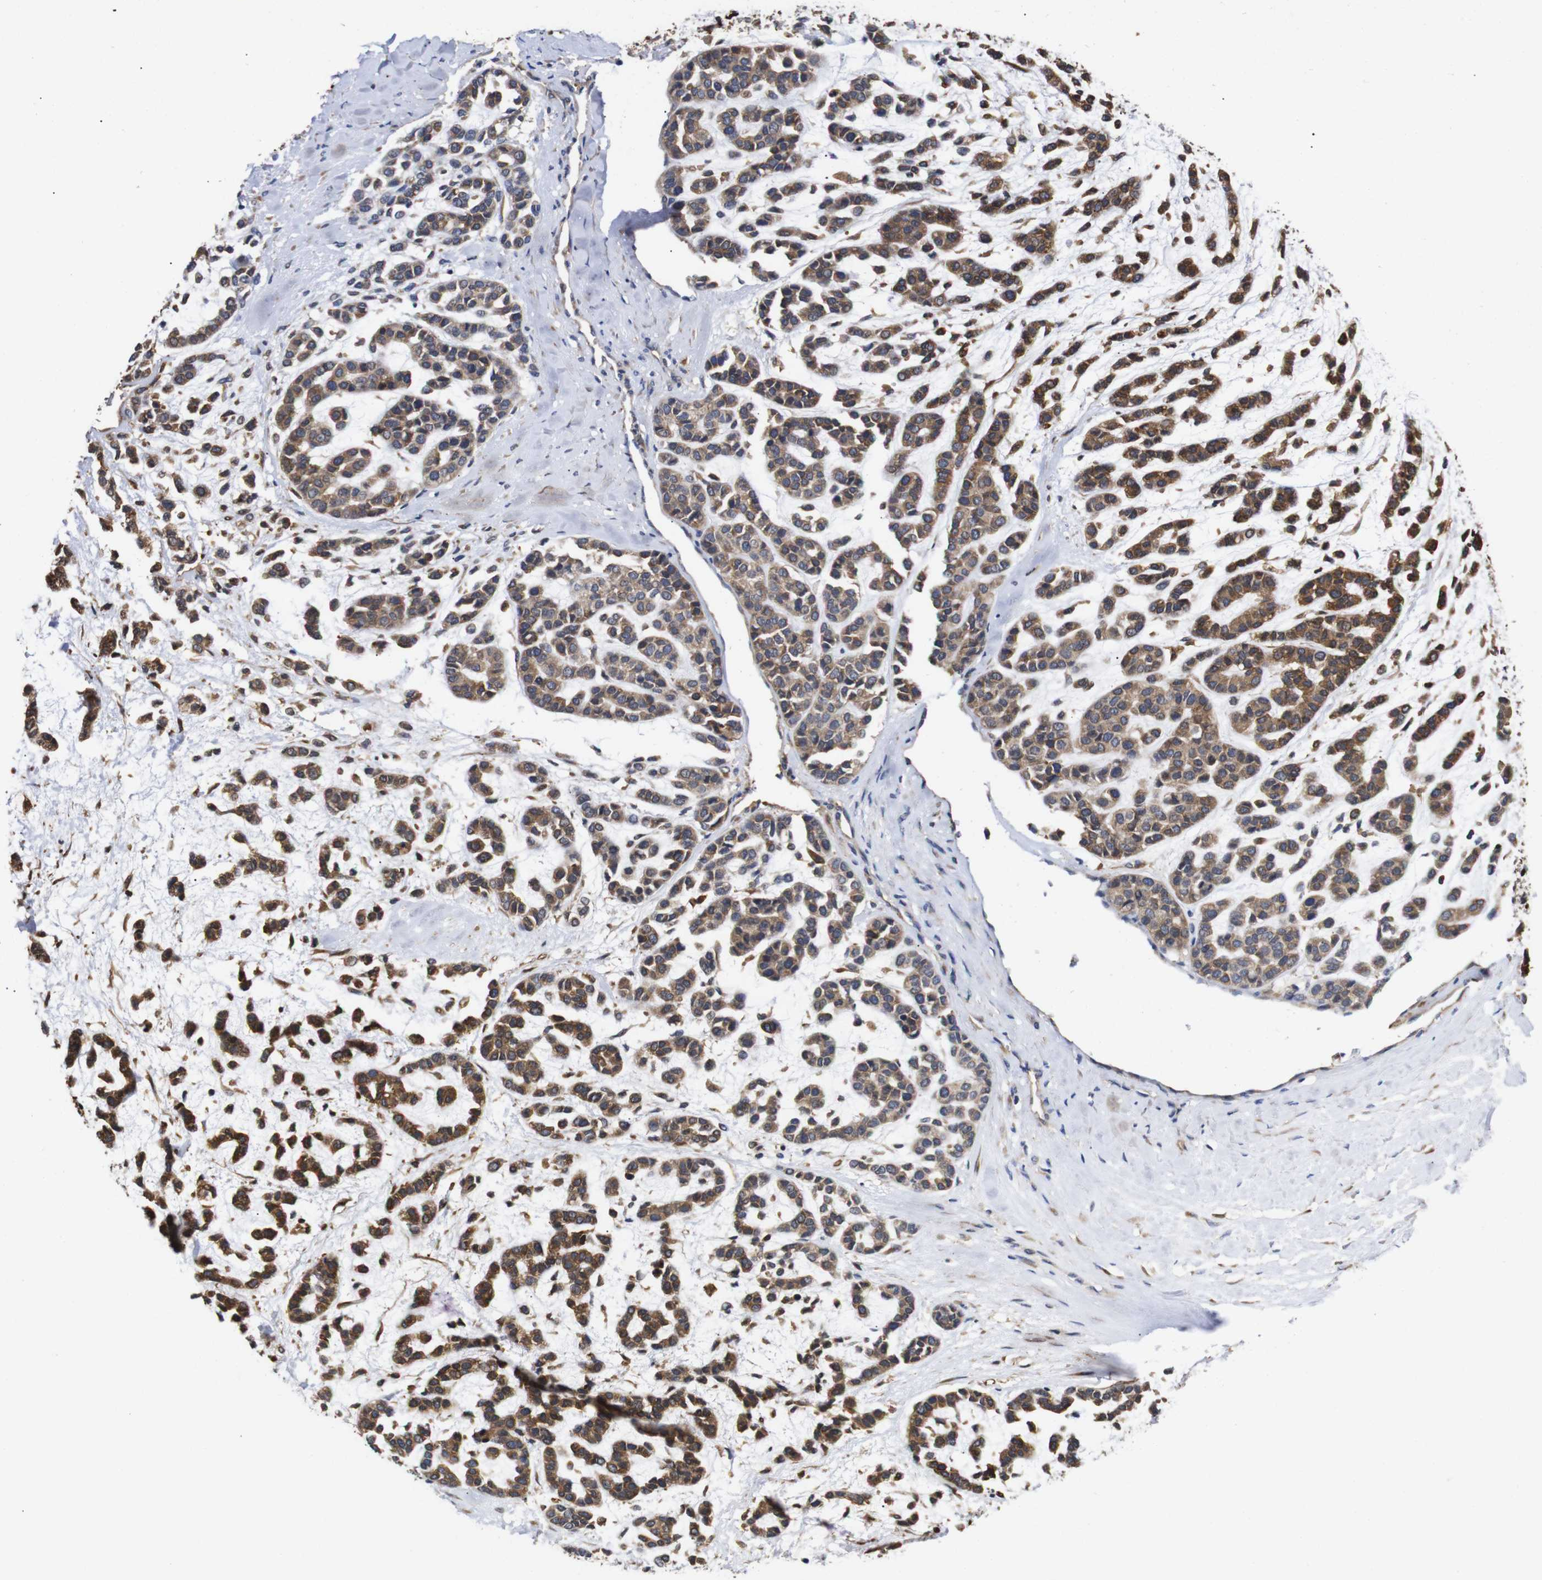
{"staining": {"intensity": "strong", "quantity": ">75%", "location": "cytoplasmic/membranous"}, "tissue": "head and neck cancer", "cell_type": "Tumor cells", "image_type": "cancer", "snomed": [{"axis": "morphology", "description": "Adenocarcinoma, NOS"}, {"axis": "morphology", "description": "Adenoma, NOS"}, {"axis": "topography", "description": "Head-Neck"}], "caption": "The immunohistochemical stain shows strong cytoplasmic/membranous positivity in tumor cells of adenocarcinoma (head and neck) tissue.", "gene": "LRRCC1", "patient": {"sex": "female", "age": 55}}